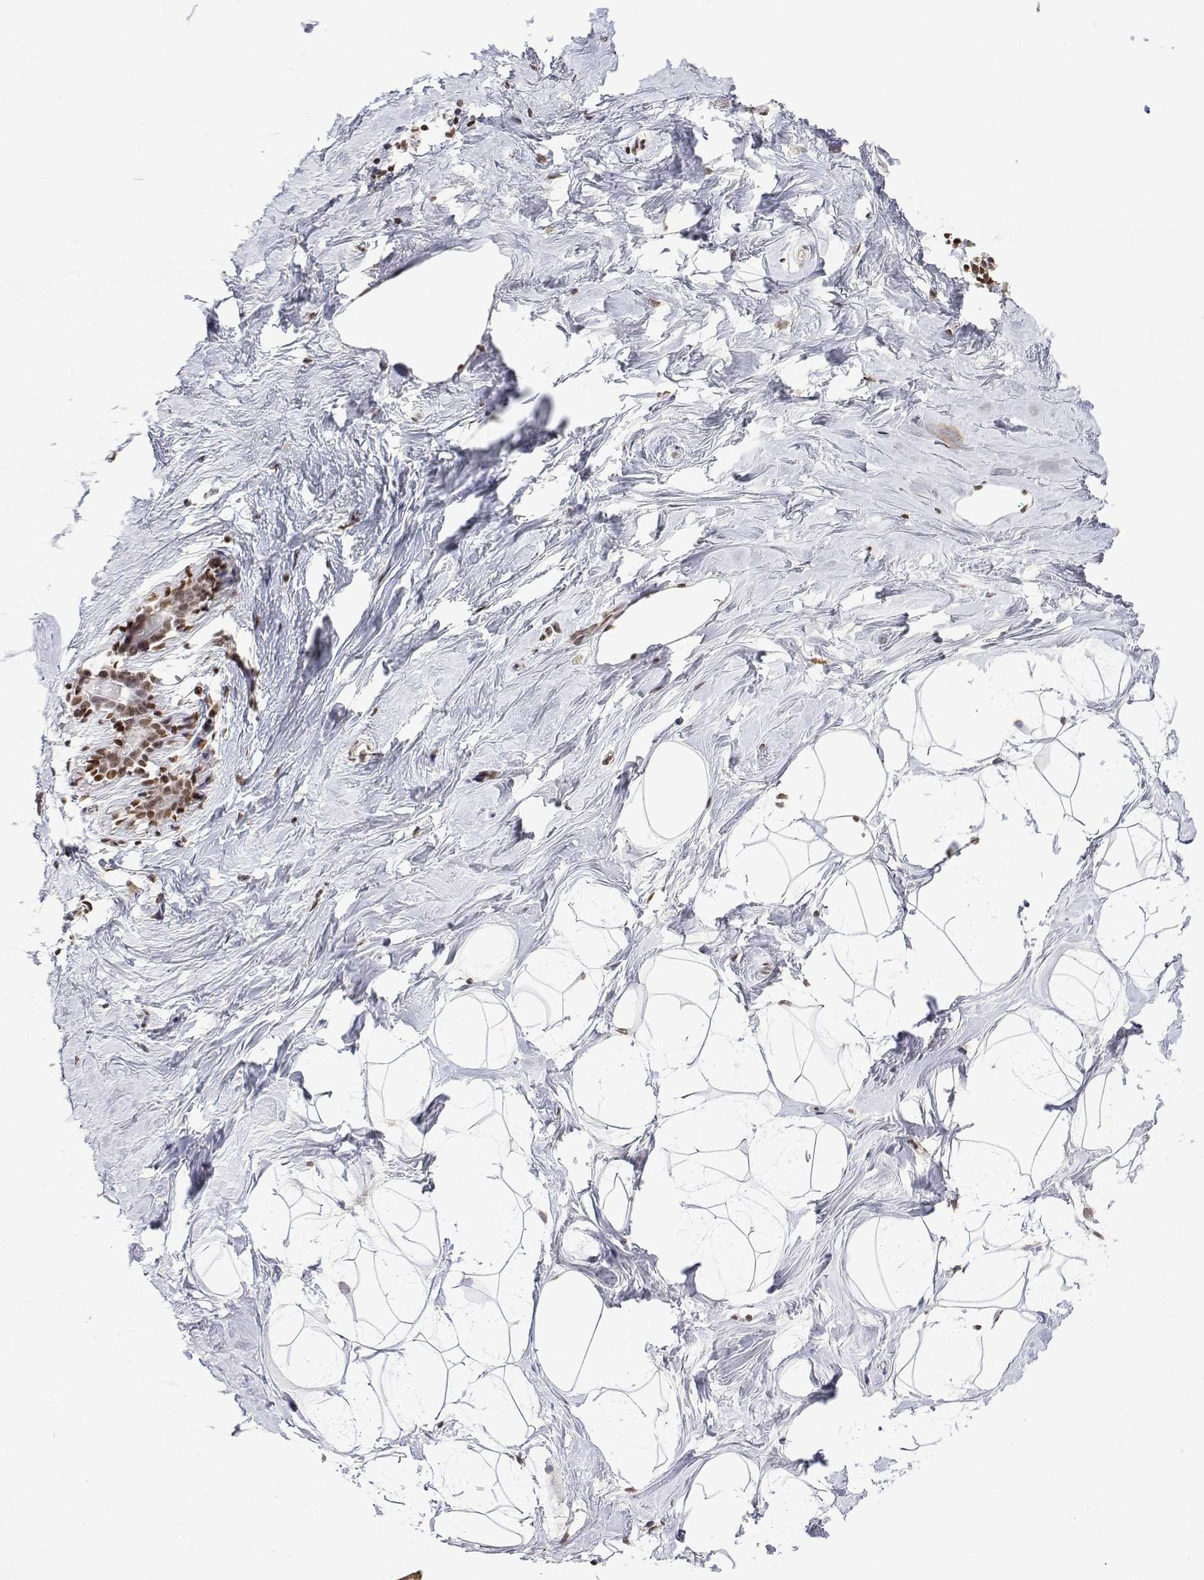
{"staining": {"intensity": "moderate", "quantity": "<25%", "location": "nuclear"}, "tissue": "breast", "cell_type": "Adipocytes", "image_type": "normal", "snomed": [{"axis": "morphology", "description": "Normal tissue, NOS"}, {"axis": "topography", "description": "Breast"}], "caption": "Breast stained with DAB immunohistochemistry (IHC) displays low levels of moderate nuclear positivity in about <25% of adipocytes.", "gene": "XPC", "patient": {"sex": "female", "age": 32}}